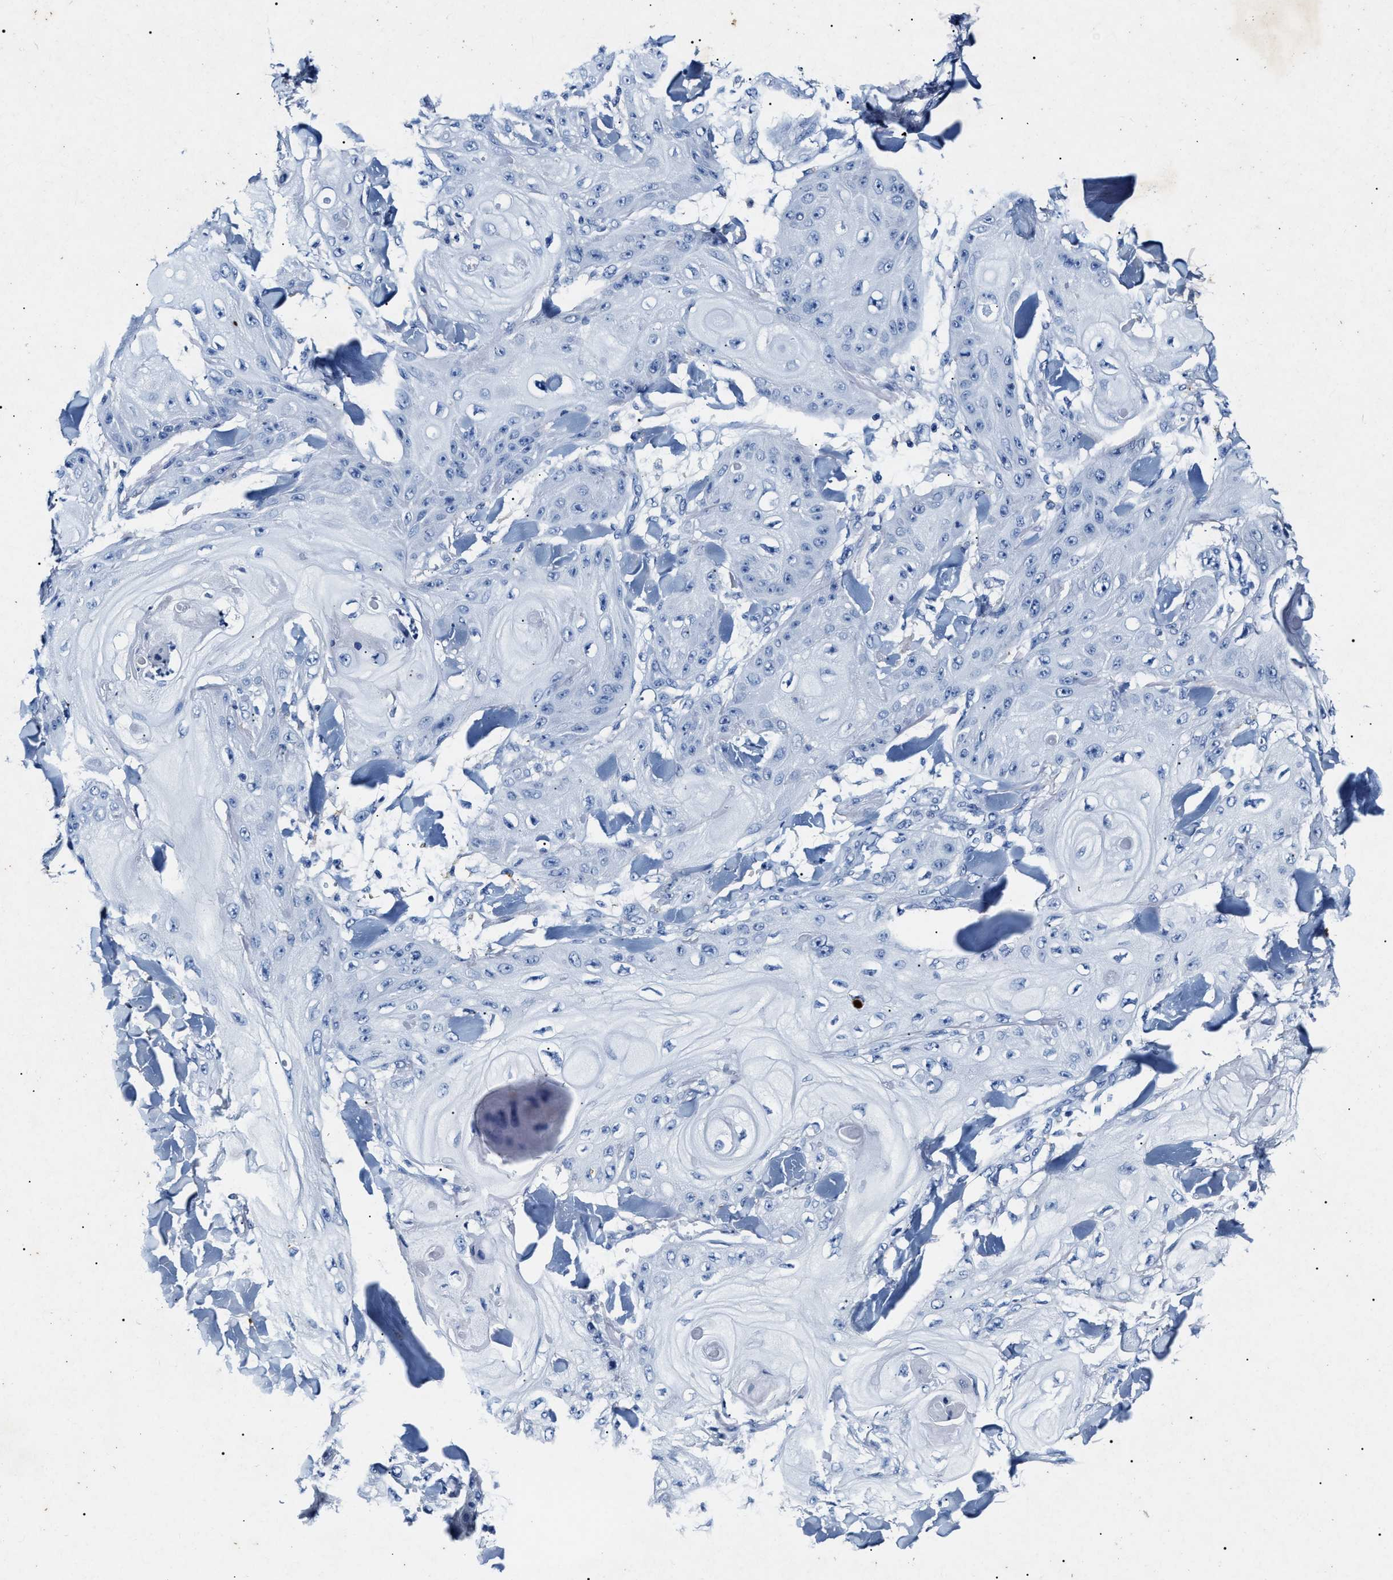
{"staining": {"intensity": "negative", "quantity": "none", "location": "none"}, "tissue": "skin cancer", "cell_type": "Tumor cells", "image_type": "cancer", "snomed": [{"axis": "morphology", "description": "Squamous cell carcinoma, NOS"}, {"axis": "topography", "description": "Skin"}], "caption": "The immunohistochemistry (IHC) micrograph has no significant staining in tumor cells of skin cancer tissue.", "gene": "LRRC8E", "patient": {"sex": "male", "age": 74}}